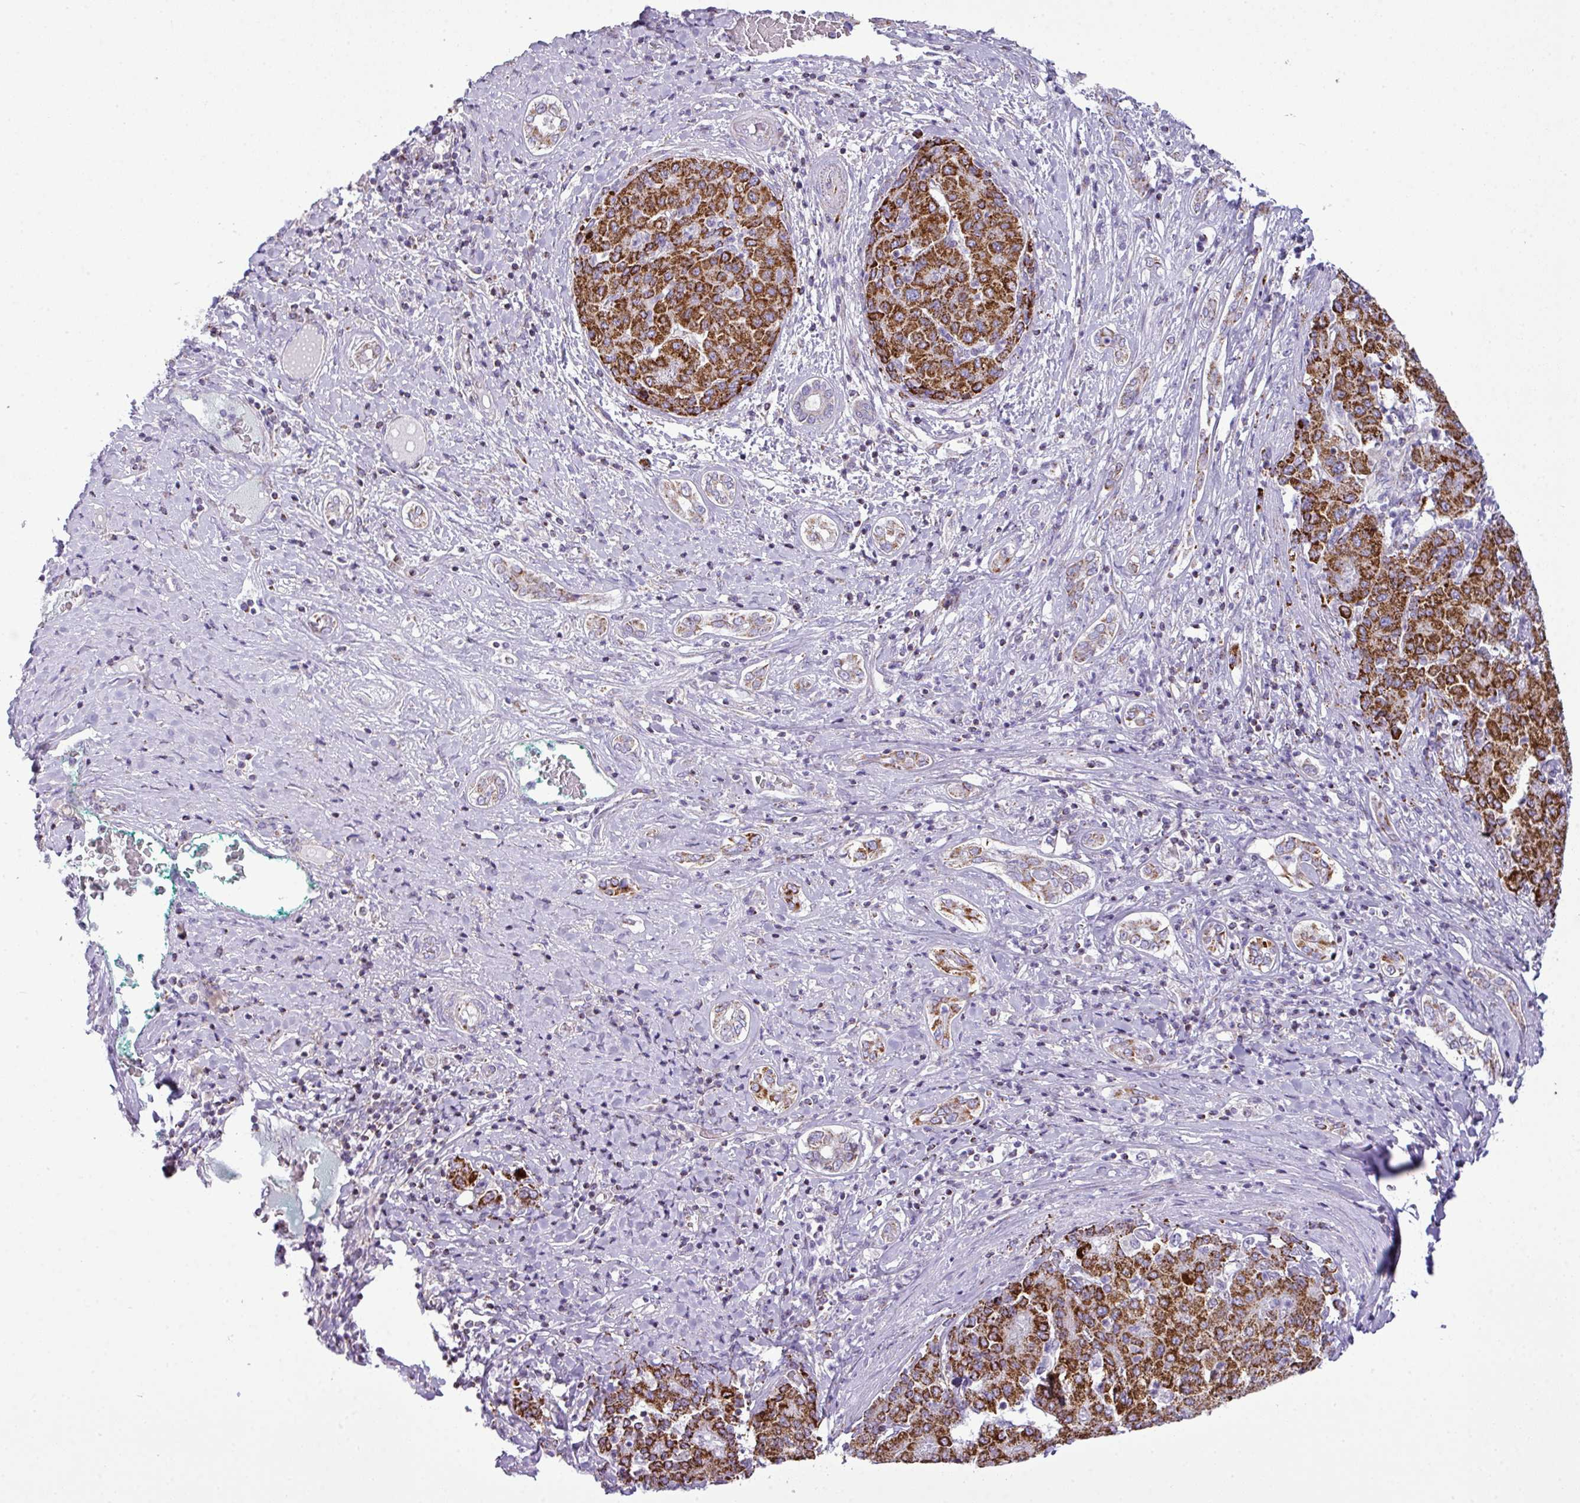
{"staining": {"intensity": "strong", "quantity": "25%-75%", "location": "cytoplasmic/membranous"}, "tissue": "liver cancer", "cell_type": "Tumor cells", "image_type": "cancer", "snomed": [{"axis": "morphology", "description": "Carcinoma, Hepatocellular, NOS"}, {"axis": "topography", "description": "Liver"}], "caption": "Tumor cells demonstrate strong cytoplasmic/membranous positivity in about 25%-75% of cells in hepatocellular carcinoma (liver).", "gene": "ZNF81", "patient": {"sex": "male", "age": 65}}